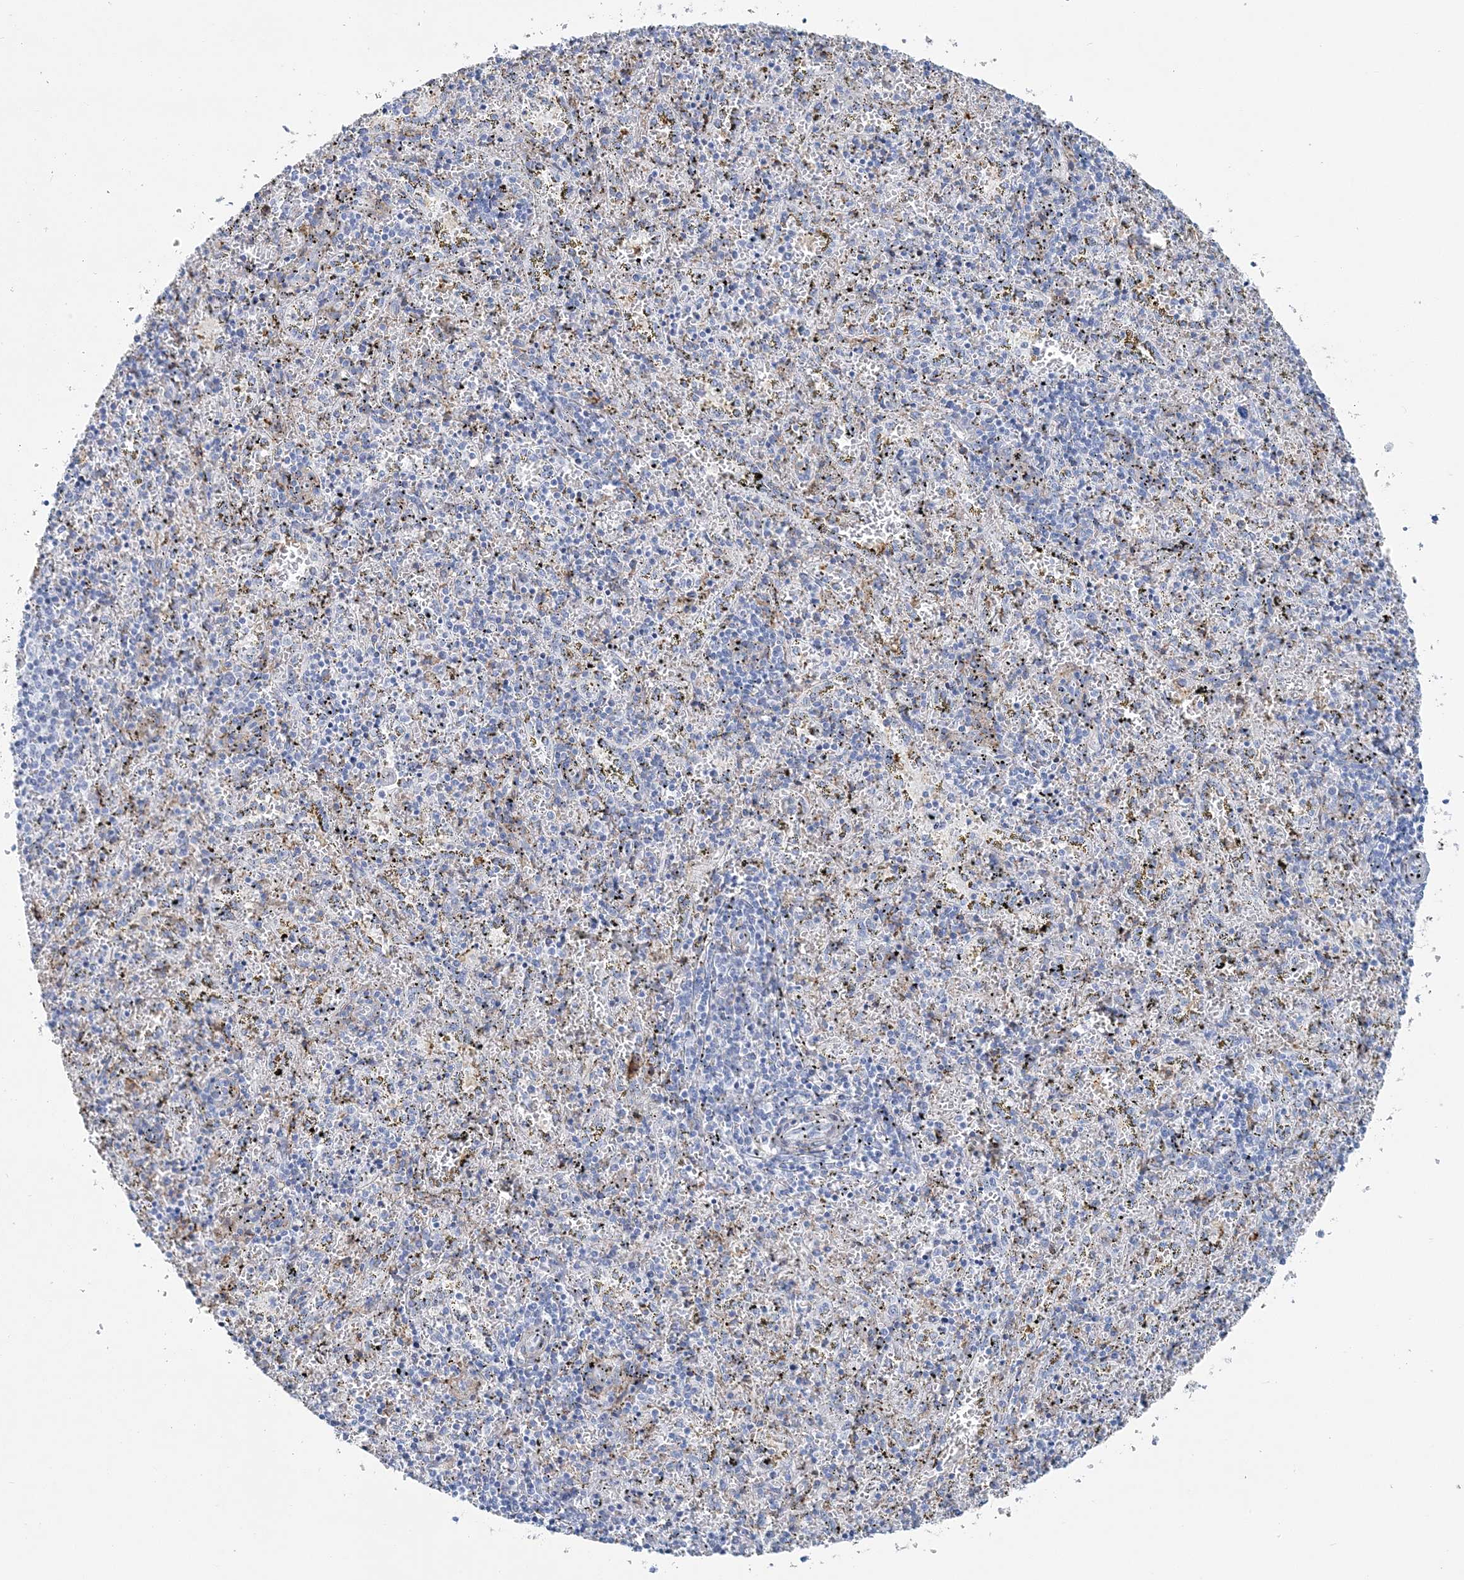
{"staining": {"intensity": "negative", "quantity": "none", "location": "none"}, "tissue": "spleen", "cell_type": "Cells in red pulp", "image_type": "normal", "snomed": [{"axis": "morphology", "description": "Normal tissue, NOS"}, {"axis": "topography", "description": "Spleen"}], "caption": "This is a photomicrograph of IHC staining of normal spleen, which shows no staining in cells in red pulp. The staining is performed using DAB (3,3'-diaminobenzidine) brown chromogen with nuclei counter-stained in using hematoxylin.", "gene": "NKX6", "patient": {"sex": "male", "age": 11}}